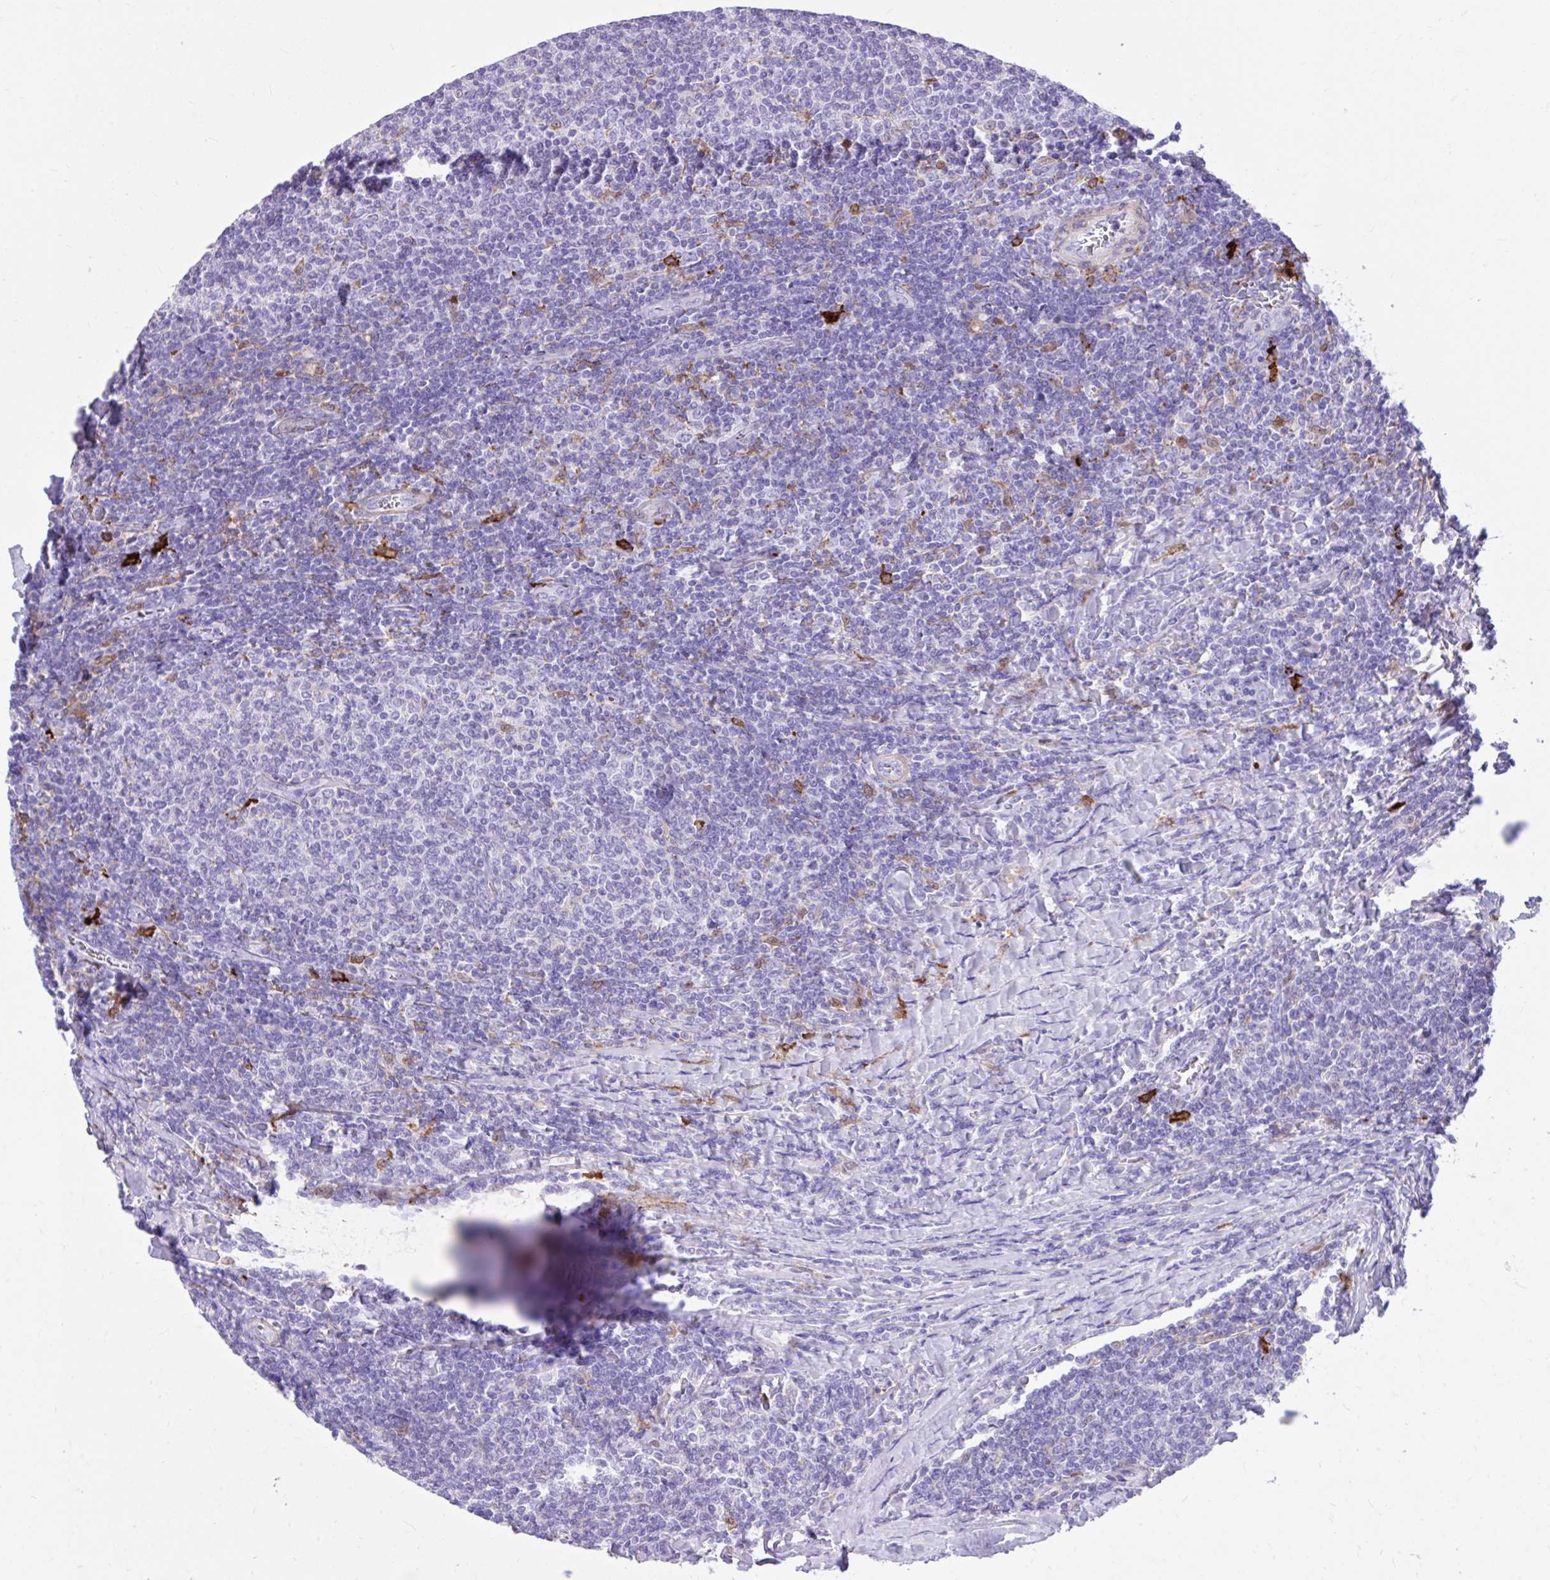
{"staining": {"intensity": "negative", "quantity": "none", "location": "none"}, "tissue": "lymphoma", "cell_type": "Tumor cells", "image_type": "cancer", "snomed": [{"axis": "morphology", "description": "Malignant lymphoma, non-Hodgkin's type, Low grade"}, {"axis": "topography", "description": "Lymph node"}], "caption": "High magnification brightfield microscopy of low-grade malignant lymphoma, non-Hodgkin's type stained with DAB (brown) and counterstained with hematoxylin (blue): tumor cells show no significant positivity.", "gene": "TLR7", "patient": {"sex": "male", "age": 52}}